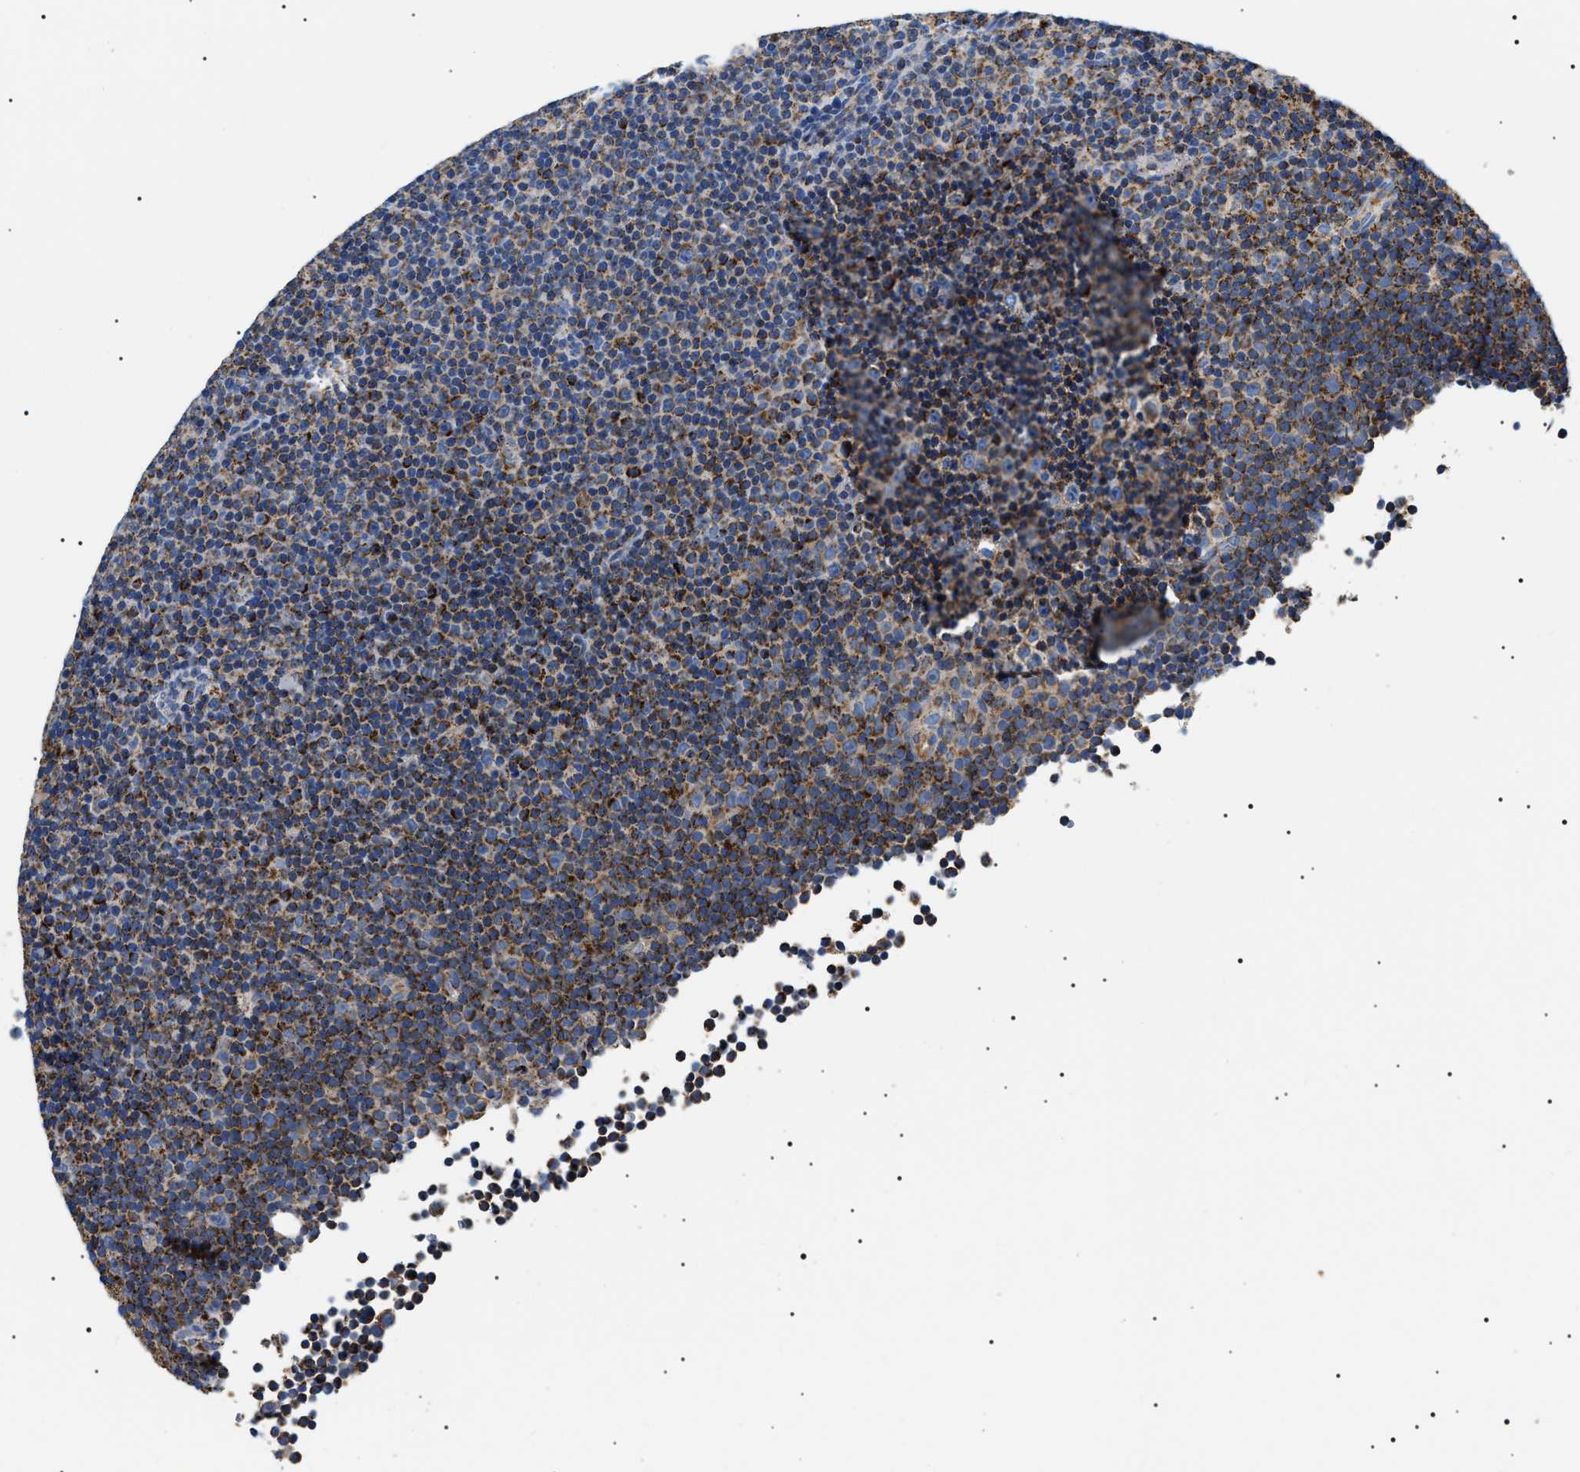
{"staining": {"intensity": "moderate", "quantity": "25%-75%", "location": "cytoplasmic/membranous"}, "tissue": "lymphoma", "cell_type": "Tumor cells", "image_type": "cancer", "snomed": [{"axis": "morphology", "description": "Malignant lymphoma, non-Hodgkin's type, Low grade"}, {"axis": "topography", "description": "Lymph node"}], "caption": "Low-grade malignant lymphoma, non-Hodgkin's type stained with a protein marker displays moderate staining in tumor cells.", "gene": "OXSM", "patient": {"sex": "female", "age": 67}}